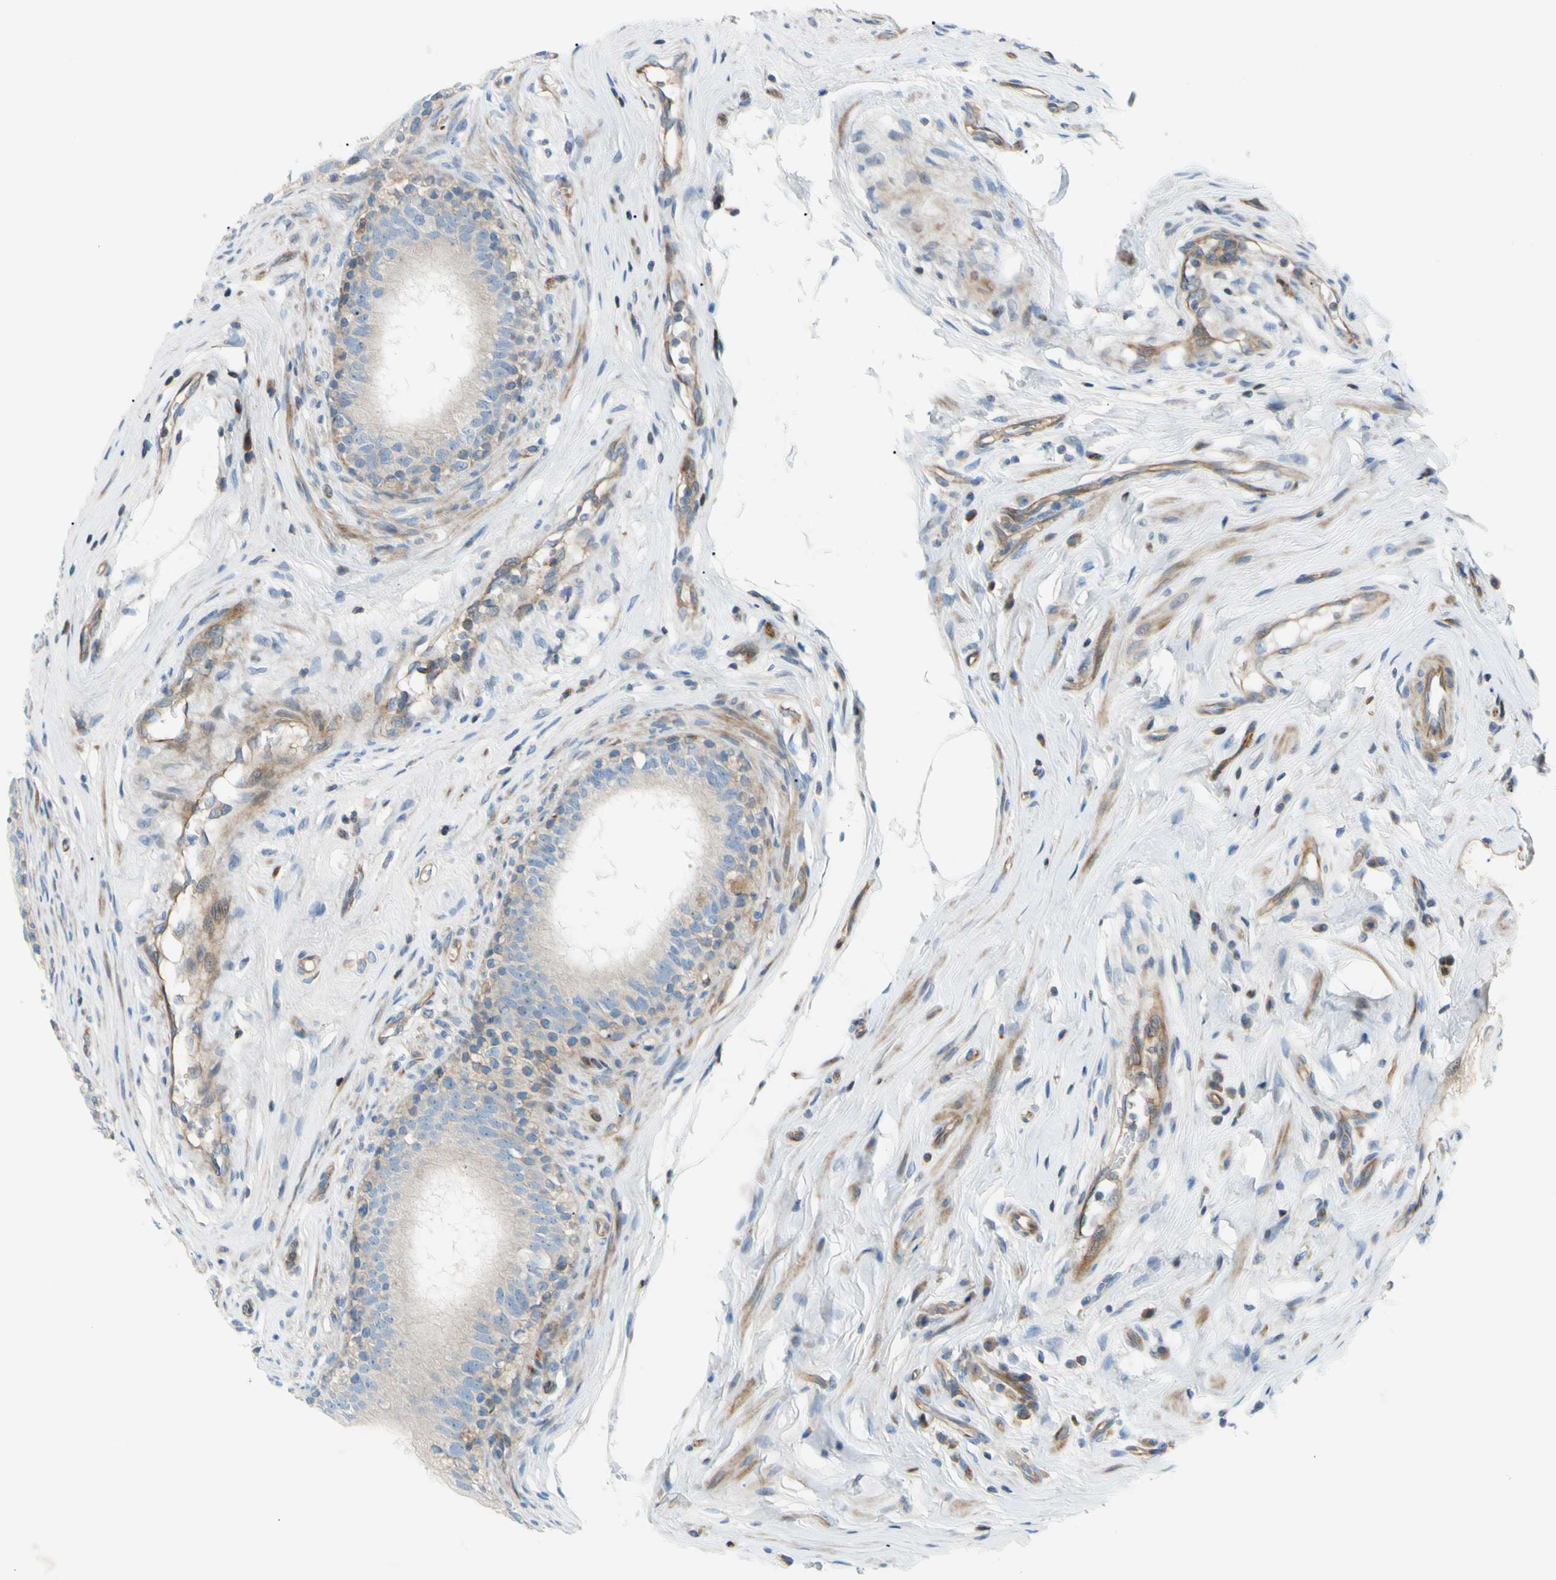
{"staining": {"intensity": "negative", "quantity": "none", "location": "none"}, "tissue": "epididymis", "cell_type": "Glandular cells", "image_type": "normal", "snomed": [{"axis": "morphology", "description": "Normal tissue, NOS"}, {"axis": "morphology", "description": "Inflammation, NOS"}, {"axis": "topography", "description": "Epididymis"}], "caption": "Protein analysis of benign epididymis displays no significant positivity in glandular cells.", "gene": "PAK2", "patient": {"sex": "male", "age": 84}}